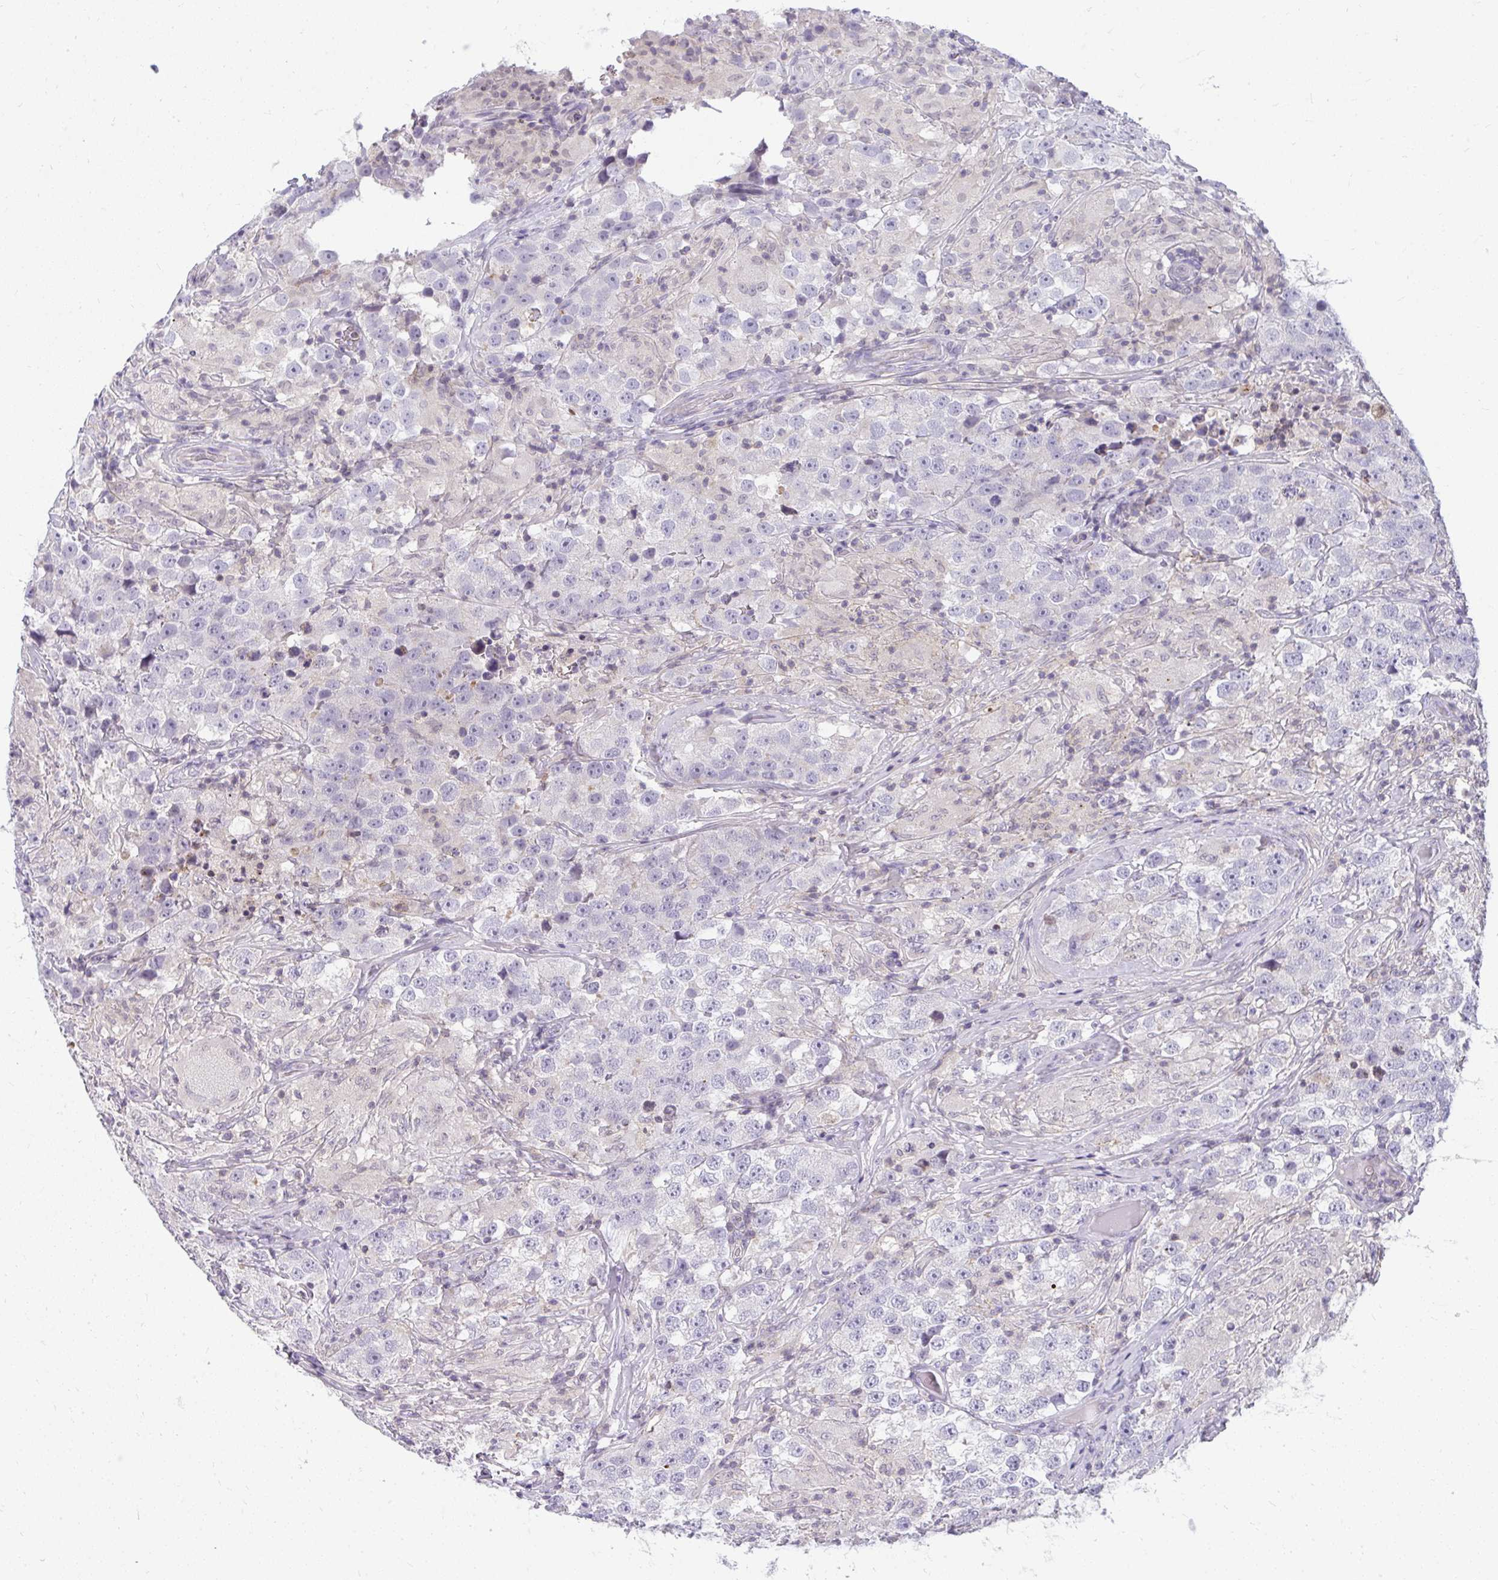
{"staining": {"intensity": "negative", "quantity": "none", "location": "none"}, "tissue": "testis cancer", "cell_type": "Tumor cells", "image_type": "cancer", "snomed": [{"axis": "morphology", "description": "Seminoma, NOS"}, {"axis": "topography", "description": "Testis"}], "caption": "Image shows no protein positivity in tumor cells of seminoma (testis) tissue. The staining is performed using DAB brown chromogen with nuclei counter-stained in using hematoxylin.", "gene": "VPS4B", "patient": {"sex": "male", "age": 46}}